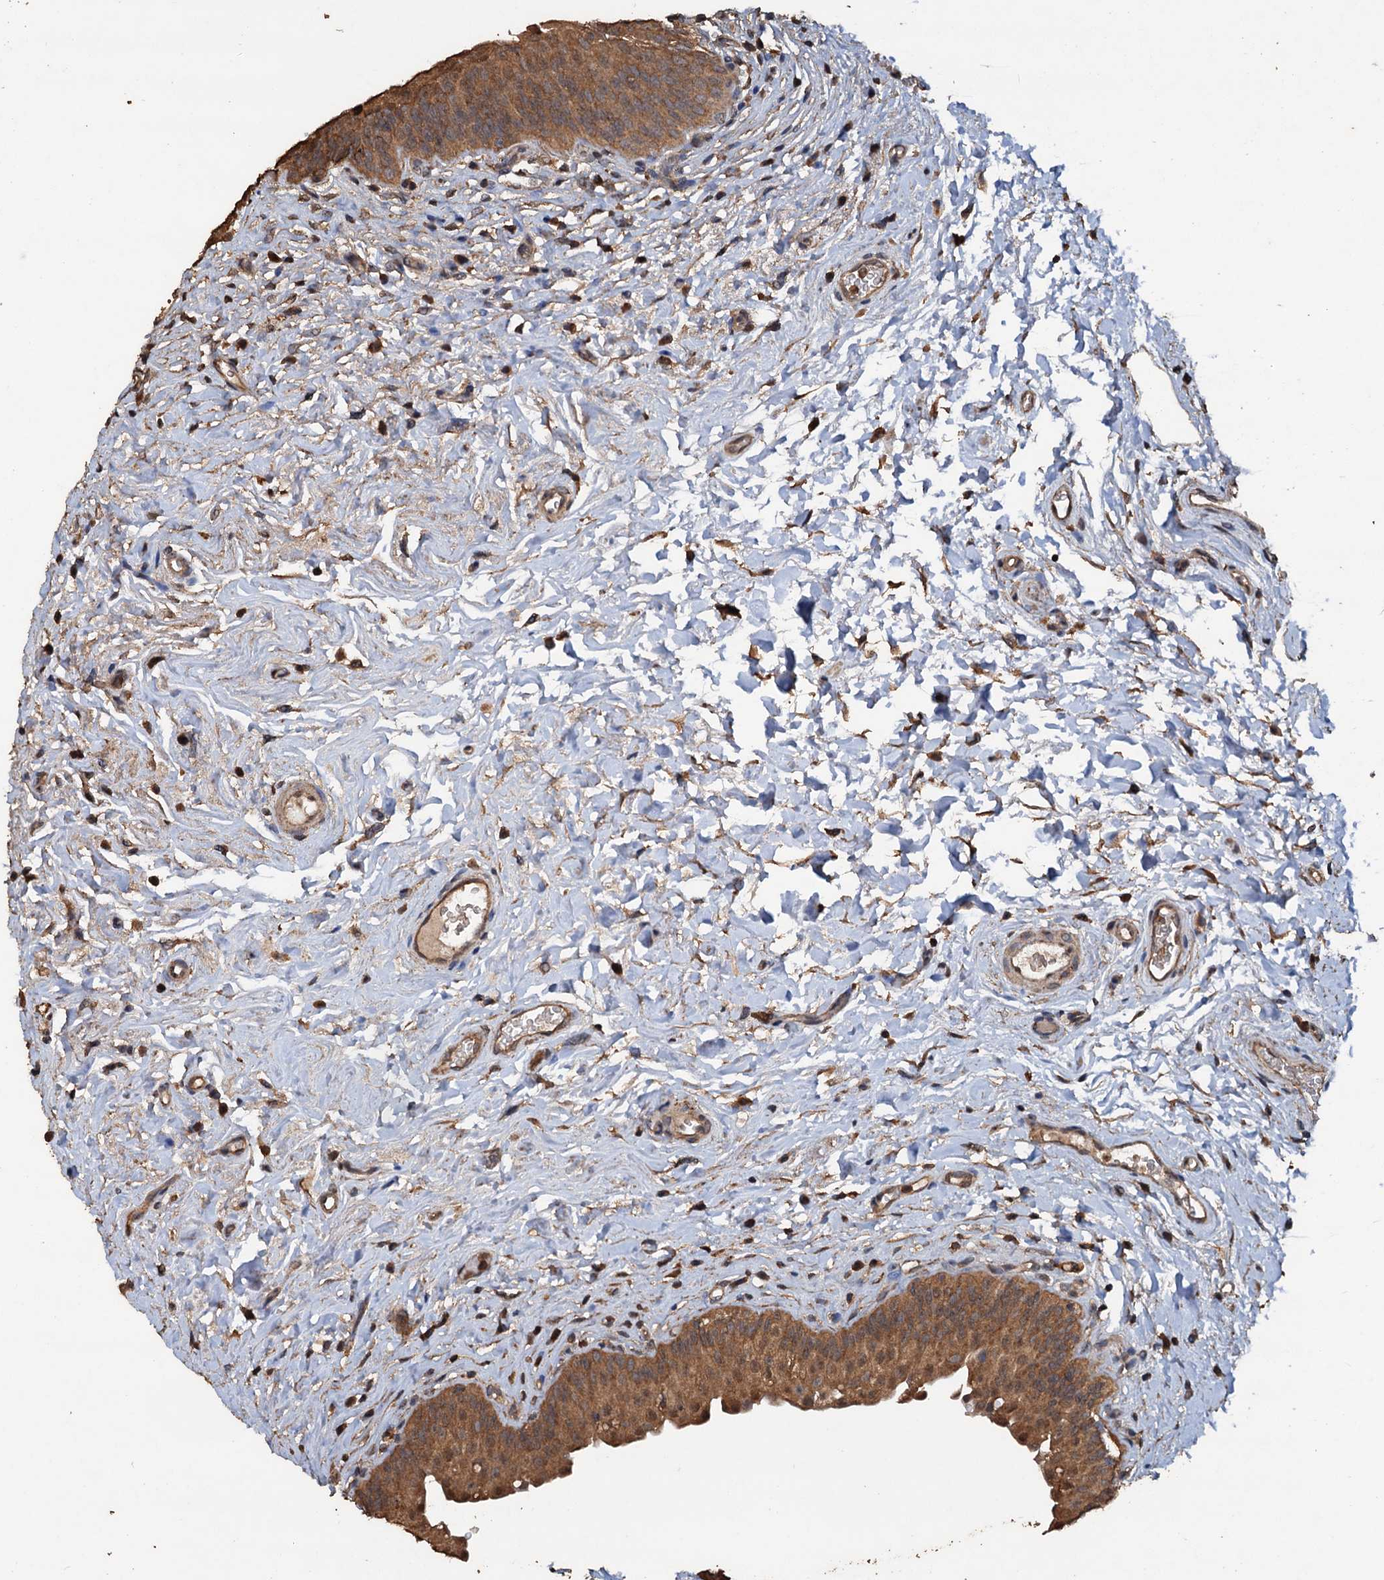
{"staining": {"intensity": "moderate", "quantity": ">75%", "location": "cytoplasmic/membranous"}, "tissue": "urinary bladder", "cell_type": "Urothelial cells", "image_type": "normal", "snomed": [{"axis": "morphology", "description": "Normal tissue, NOS"}, {"axis": "topography", "description": "Urinary bladder"}], "caption": "Unremarkable urinary bladder was stained to show a protein in brown. There is medium levels of moderate cytoplasmic/membranous expression in approximately >75% of urothelial cells. The staining is performed using DAB brown chromogen to label protein expression. The nuclei are counter-stained blue using hematoxylin.", "gene": "PSMD9", "patient": {"sex": "male", "age": 83}}